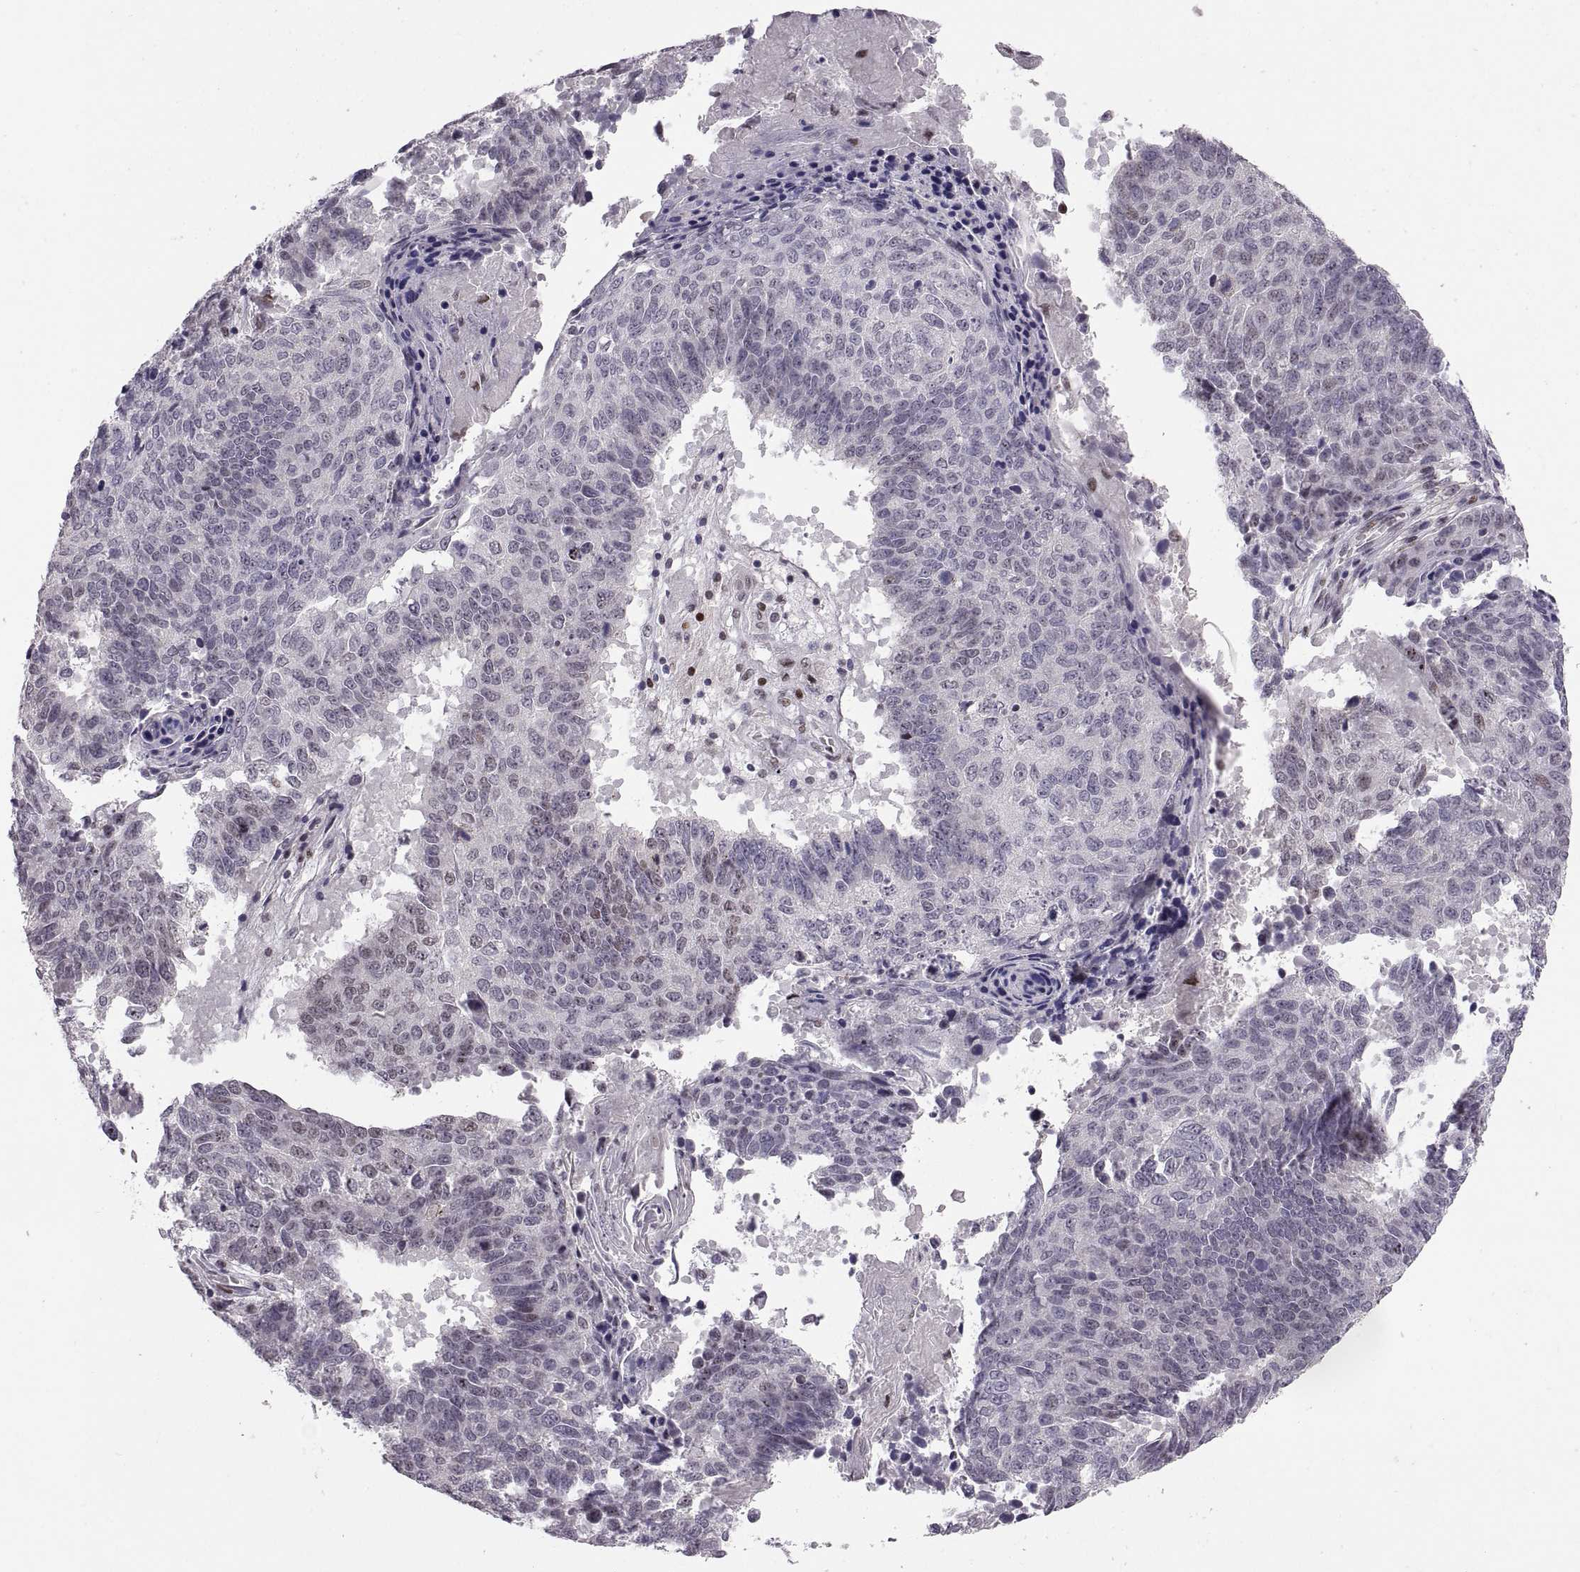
{"staining": {"intensity": "negative", "quantity": "none", "location": "none"}, "tissue": "lung cancer", "cell_type": "Tumor cells", "image_type": "cancer", "snomed": [{"axis": "morphology", "description": "Squamous cell carcinoma, NOS"}, {"axis": "topography", "description": "Lung"}], "caption": "Tumor cells are negative for protein expression in human squamous cell carcinoma (lung).", "gene": "SNAI1", "patient": {"sex": "male", "age": 73}}